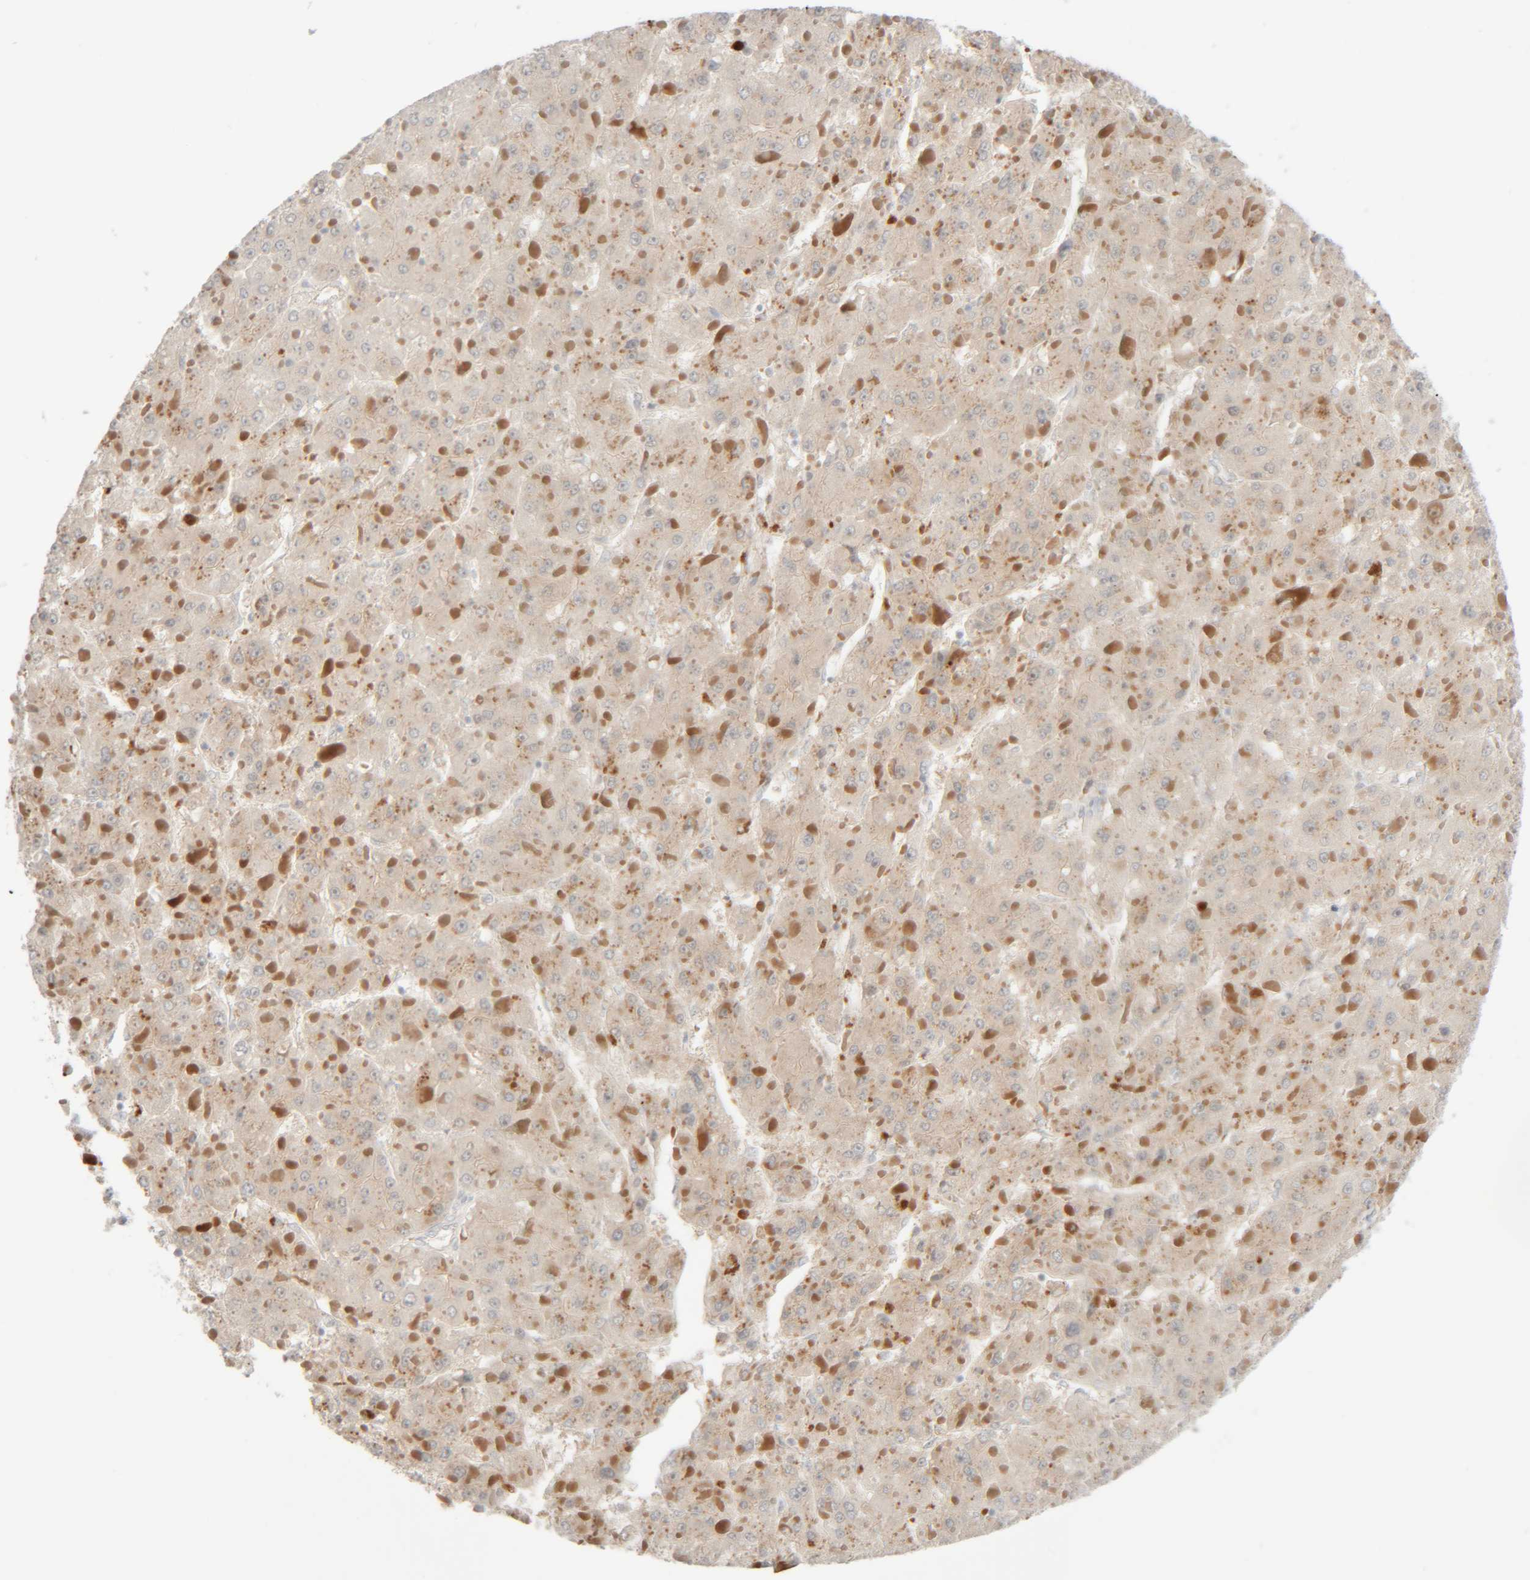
{"staining": {"intensity": "weak", "quantity": "25%-75%", "location": "cytoplasmic/membranous"}, "tissue": "liver cancer", "cell_type": "Tumor cells", "image_type": "cancer", "snomed": [{"axis": "morphology", "description": "Carcinoma, Hepatocellular, NOS"}, {"axis": "topography", "description": "Liver"}], "caption": "The photomicrograph demonstrates staining of liver hepatocellular carcinoma, revealing weak cytoplasmic/membranous protein staining (brown color) within tumor cells.", "gene": "CHKA", "patient": {"sex": "female", "age": 73}}